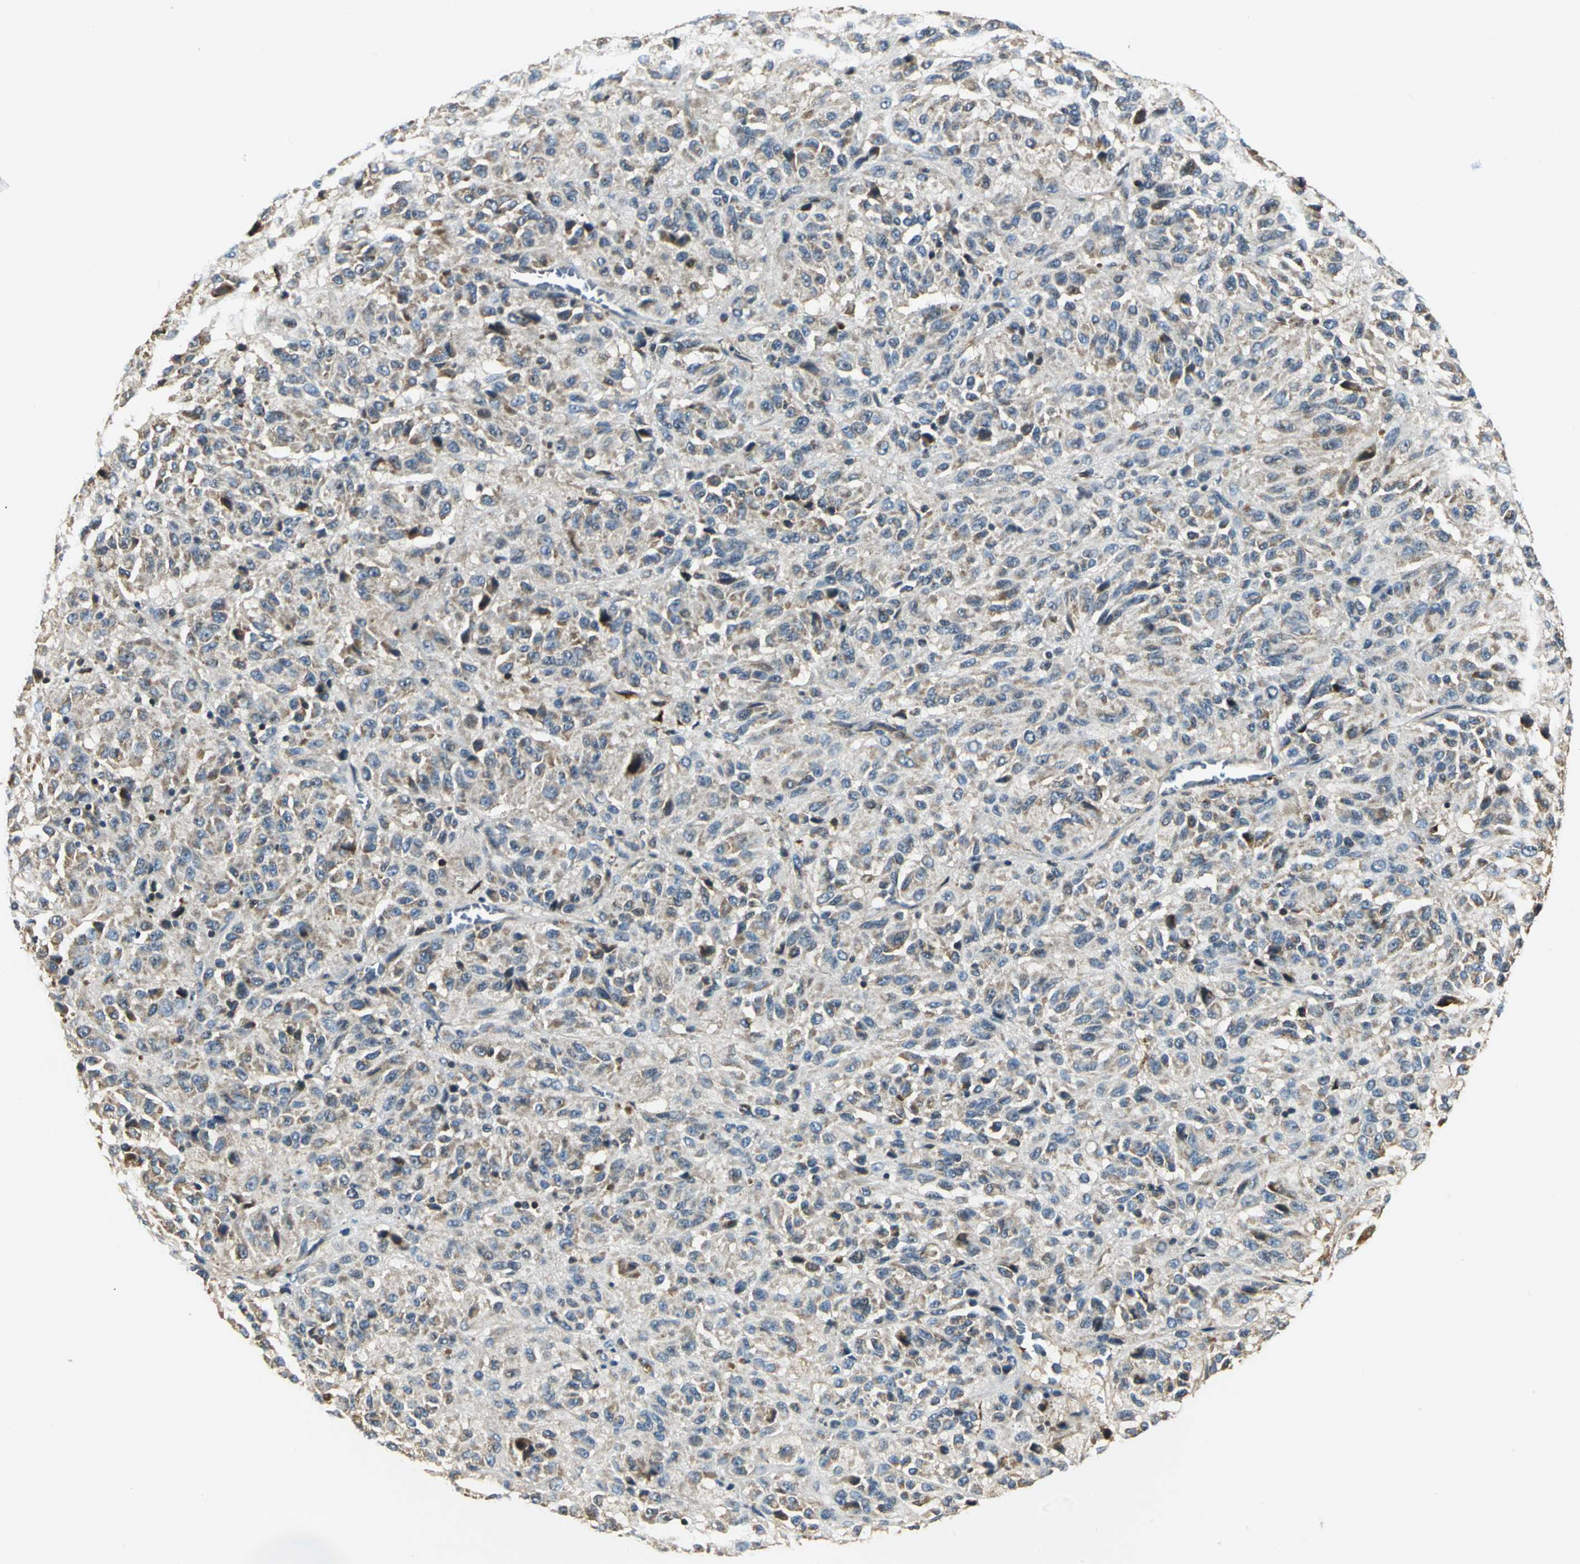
{"staining": {"intensity": "moderate", "quantity": ">75%", "location": "cytoplasmic/membranous"}, "tissue": "melanoma", "cell_type": "Tumor cells", "image_type": "cancer", "snomed": [{"axis": "morphology", "description": "Malignant melanoma, Metastatic site"}, {"axis": "topography", "description": "Lung"}], "caption": "The immunohistochemical stain labels moderate cytoplasmic/membranous staining in tumor cells of malignant melanoma (metastatic site) tissue.", "gene": "USP40", "patient": {"sex": "male", "age": 64}}